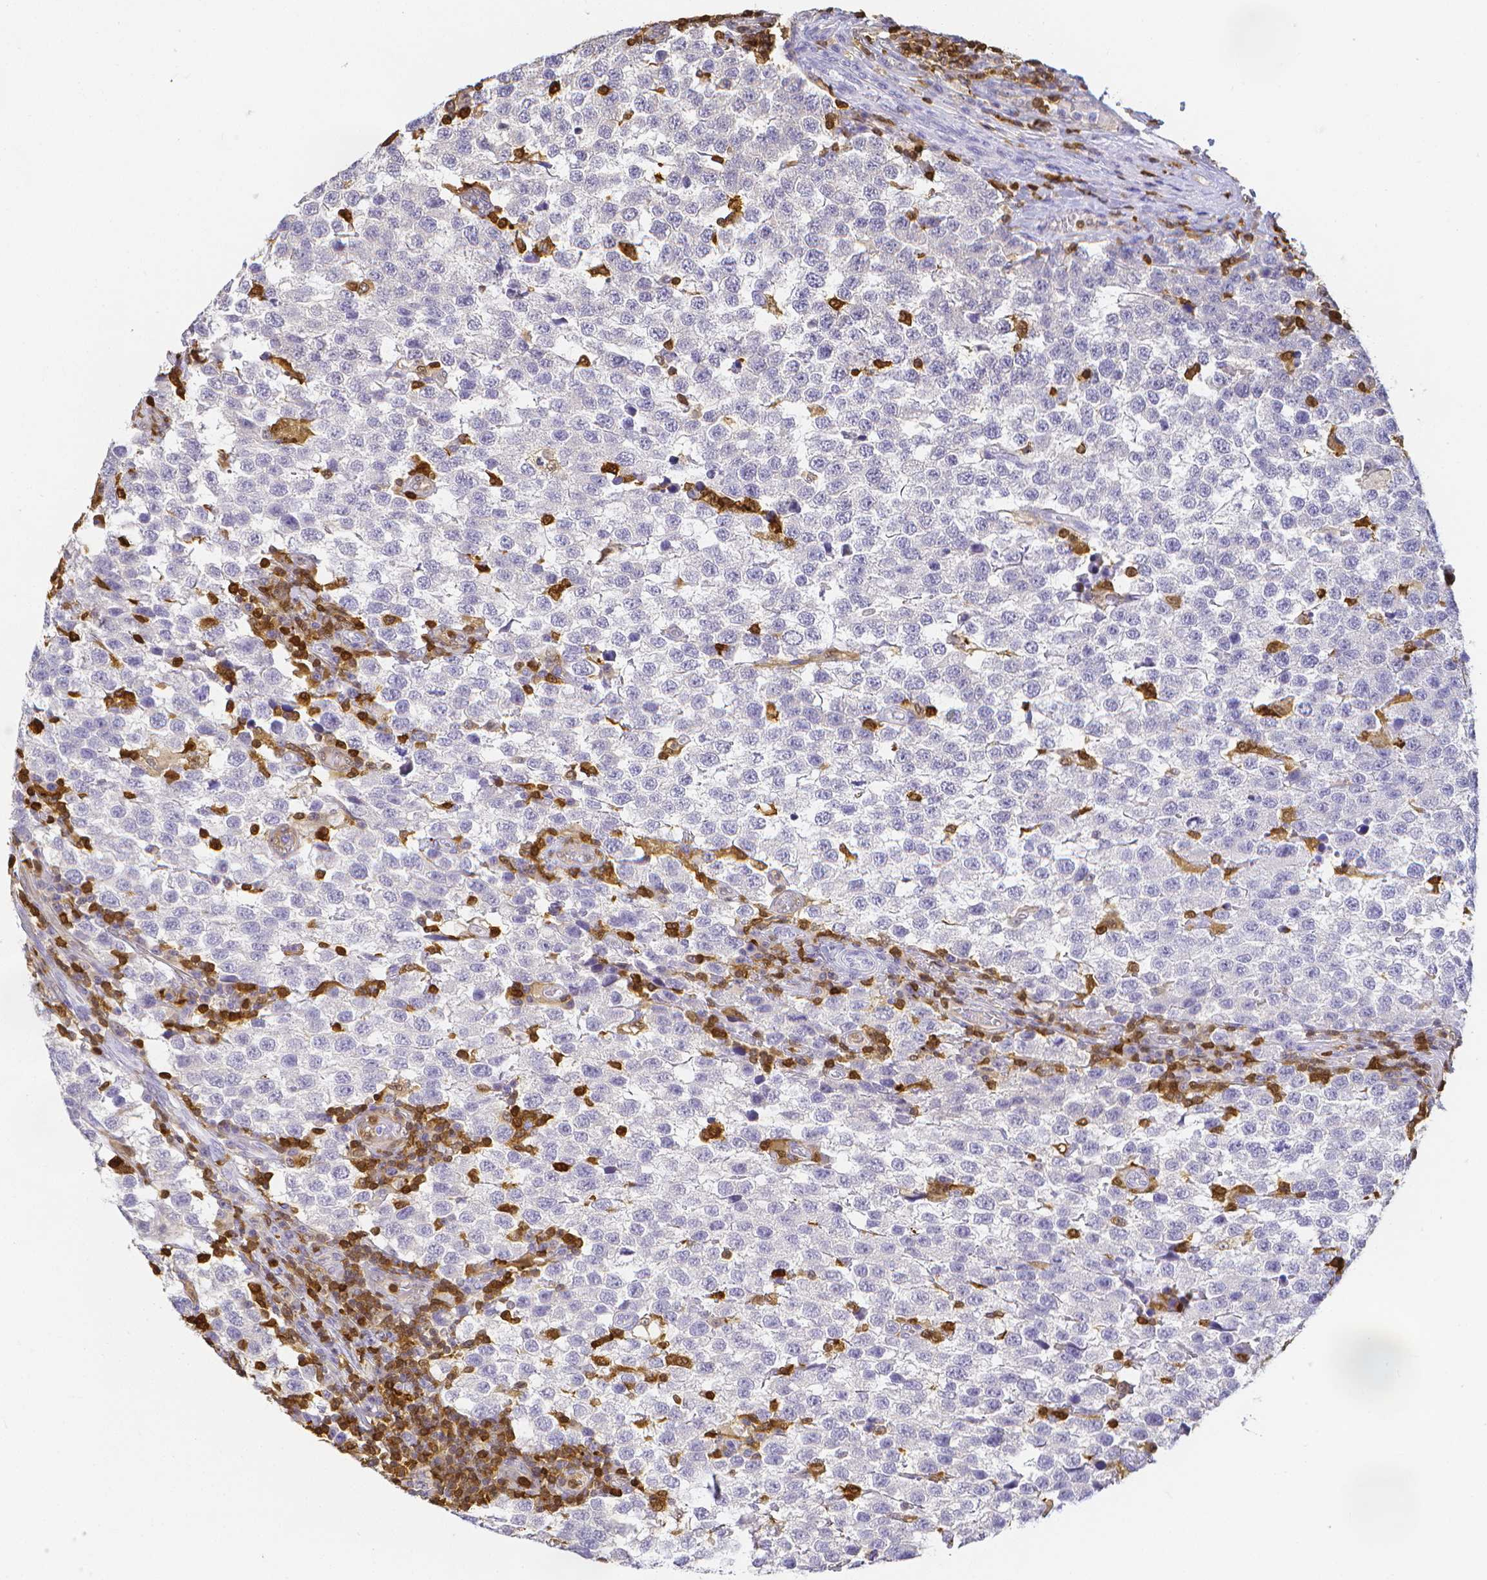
{"staining": {"intensity": "negative", "quantity": "none", "location": "none"}, "tissue": "testis cancer", "cell_type": "Tumor cells", "image_type": "cancer", "snomed": [{"axis": "morphology", "description": "Seminoma, NOS"}, {"axis": "topography", "description": "Testis"}], "caption": "A high-resolution photomicrograph shows immunohistochemistry staining of seminoma (testis), which displays no significant expression in tumor cells.", "gene": "COTL1", "patient": {"sex": "male", "age": 34}}